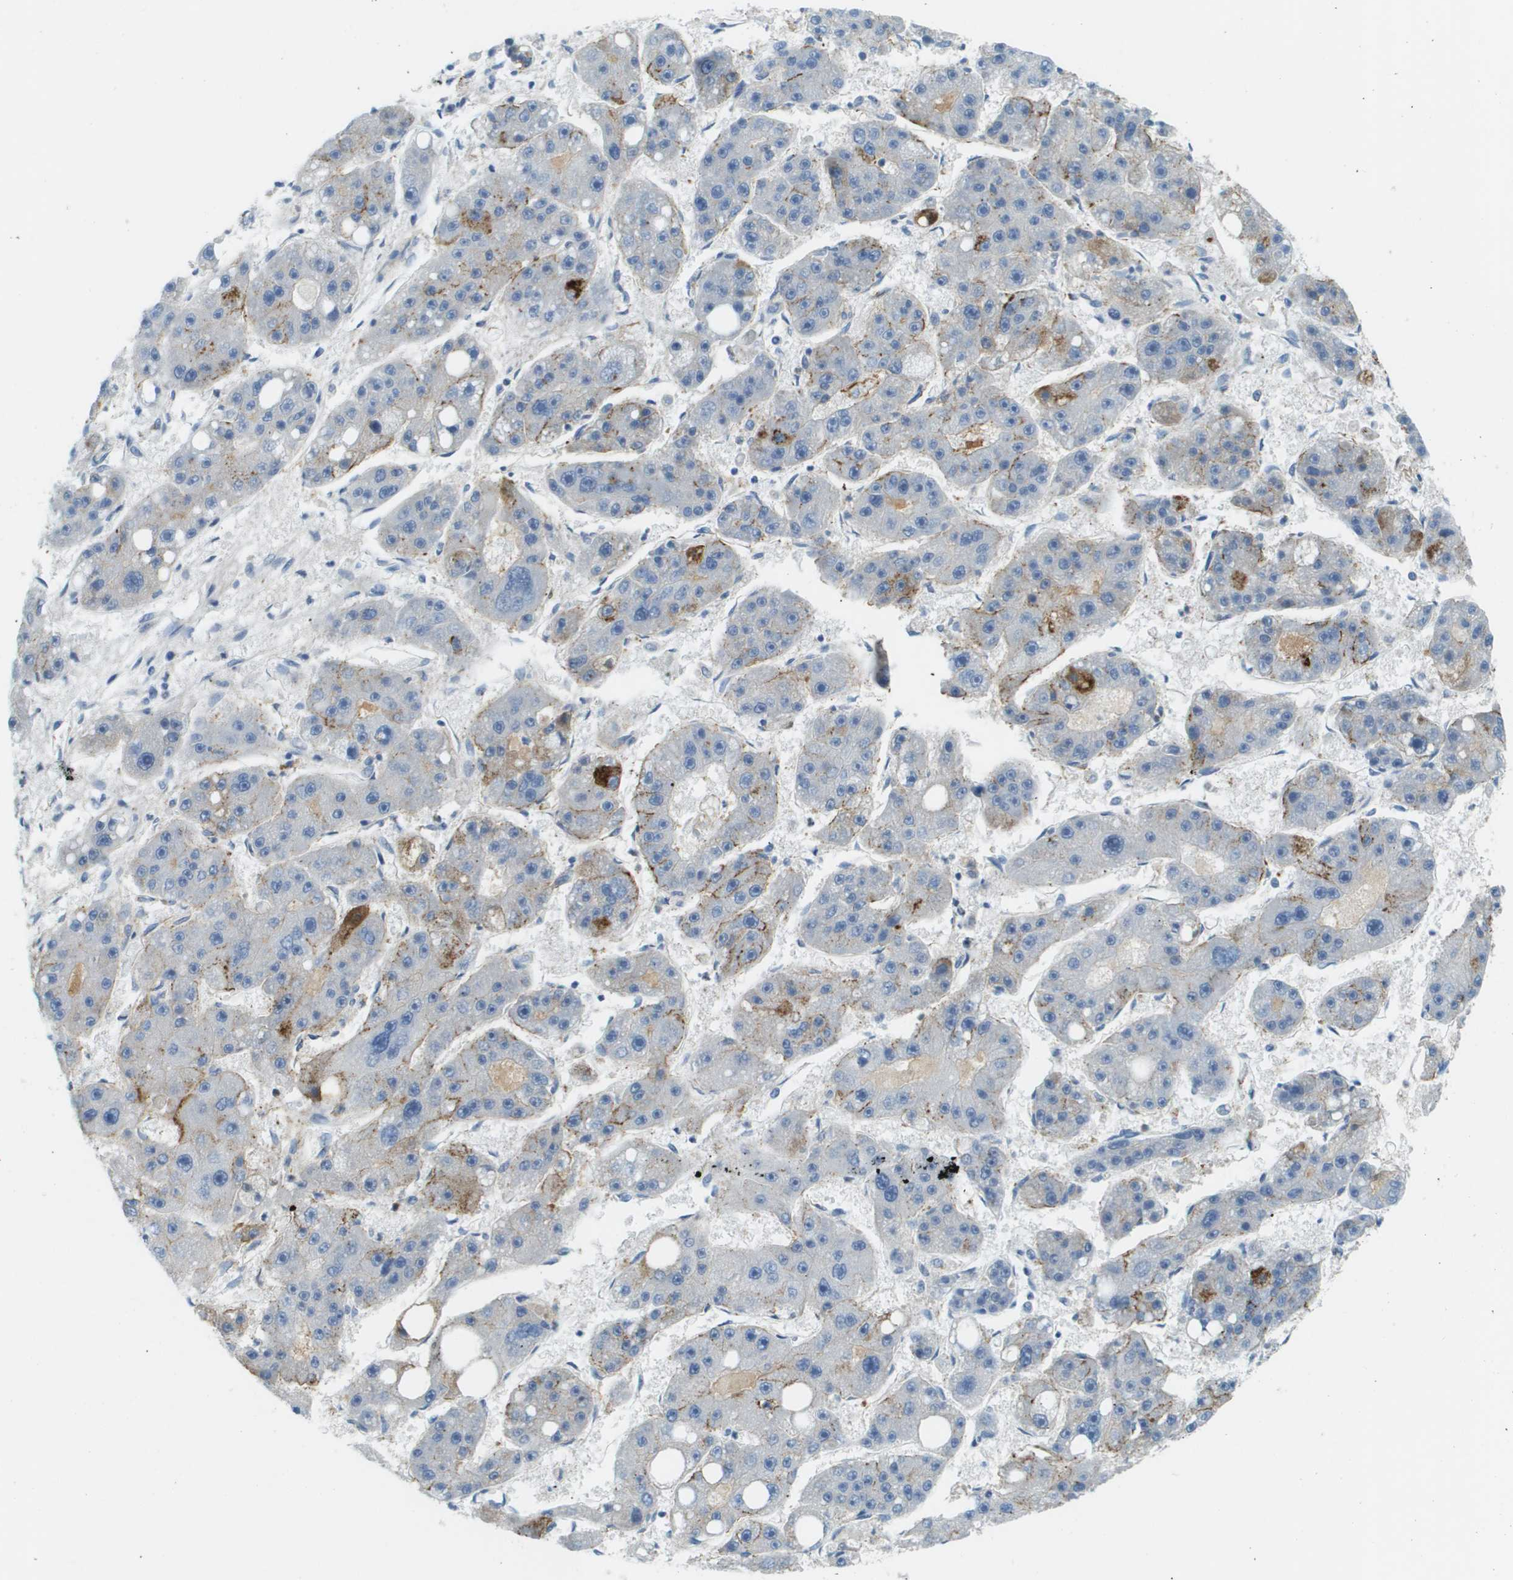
{"staining": {"intensity": "moderate", "quantity": "<25%", "location": "cytoplasmic/membranous"}, "tissue": "liver cancer", "cell_type": "Tumor cells", "image_type": "cancer", "snomed": [{"axis": "morphology", "description": "Carcinoma, Hepatocellular, NOS"}, {"axis": "topography", "description": "Liver"}], "caption": "Immunohistochemistry (IHC) staining of liver hepatocellular carcinoma, which reveals low levels of moderate cytoplasmic/membranous positivity in about <25% of tumor cells indicating moderate cytoplasmic/membranous protein positivity. The staining was performed using DAB (brown) for protein detection and nuclei were counterstained in hematoxylin (blue).", "gene": "SDC1", "patient": {"sex": "female", "age": 61}}